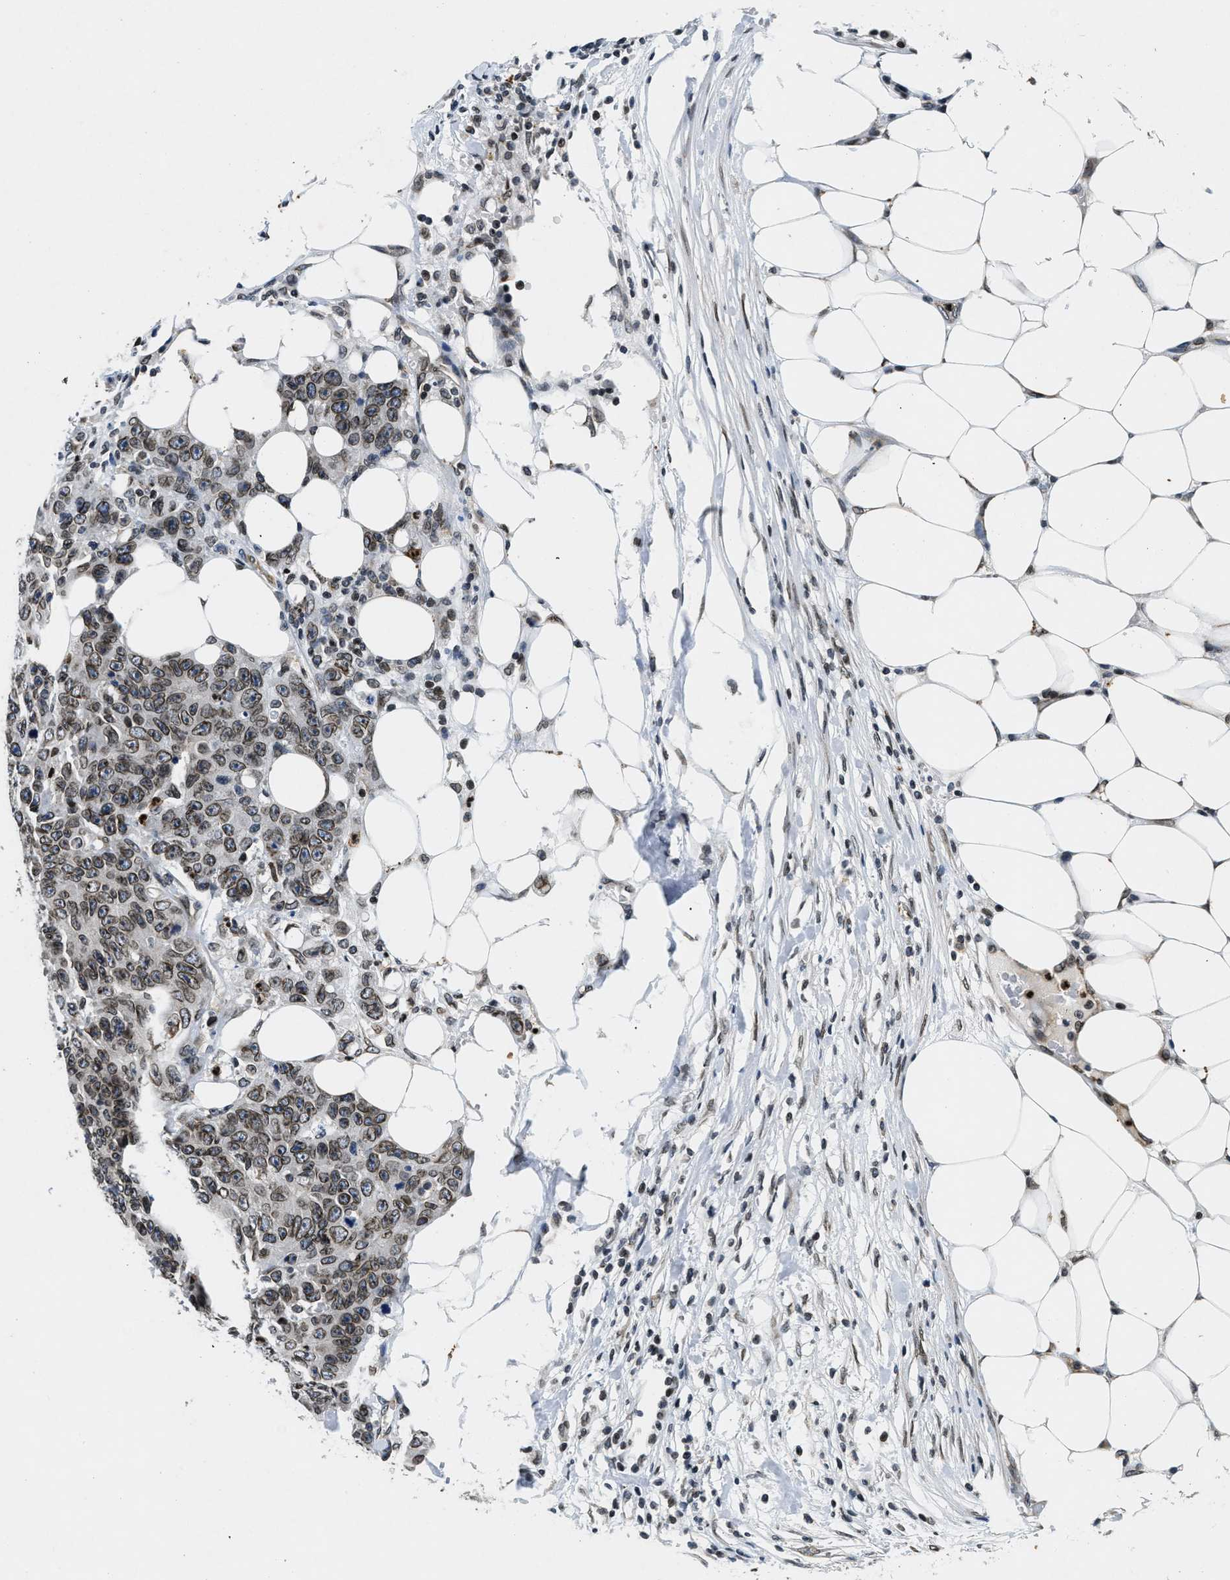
{"staining": {"intensity": "moderate", "quantity": ">75%", "location": "cytoplasmic/membranous,nuclear"}, "tissue": "colorectal cancer", "cell_type": "Tumor cells", "image_type": "cancer", "snomed": [{"axis": "morphology", "description": "Adenocarcinoma, NOS"}, {"axis": "topography", "description": "Colon"}], "caption": "A high-resolution image shows immunohistochemistry (IHC) staining of colorectal cancer, which demonstrates moderate cytoplasmic/membranous and nuclear staining in approximately >75% of tumor cells.", "gene": "ZC3HC1", "patient": {"sex": "female", "age": 86}}